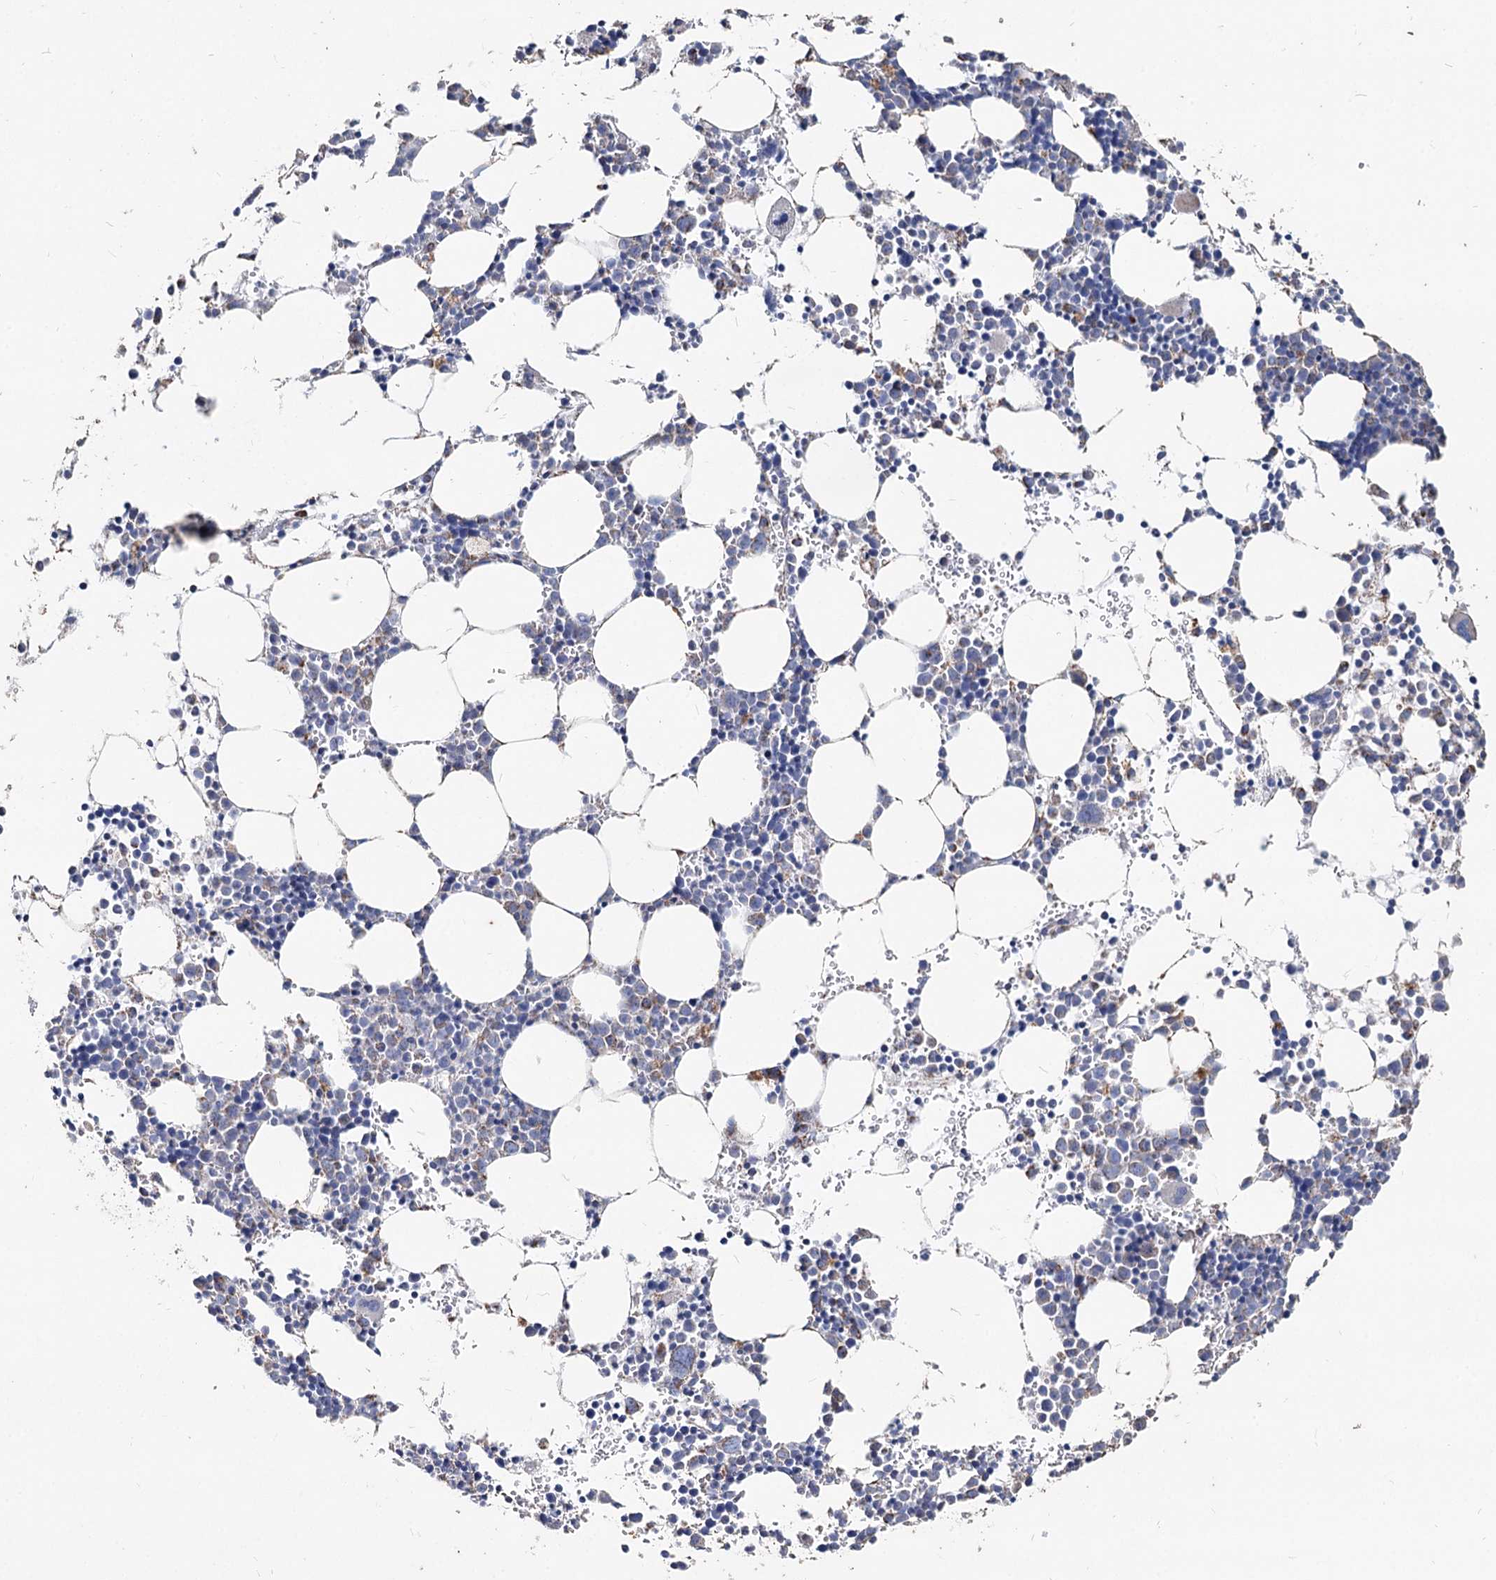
{"staining": {"intensity": "negative", "quantity": "none", "location": "none"}, "tissue": "bone marrow", "cell_type": "Hematopoietic cells", "image_type": "normal", "snomed": [{"axis": "morphology", "description": "Normal tissue, NOS"}, {"axis": "topography", "description": "Bone marrow"}], "caption": "Human bone marrow stained for a protein using IHC exhibits no staining in hematopoietic cells.", "gene": "MCCC2", "patient": {"sex": "female", "age": 89}}